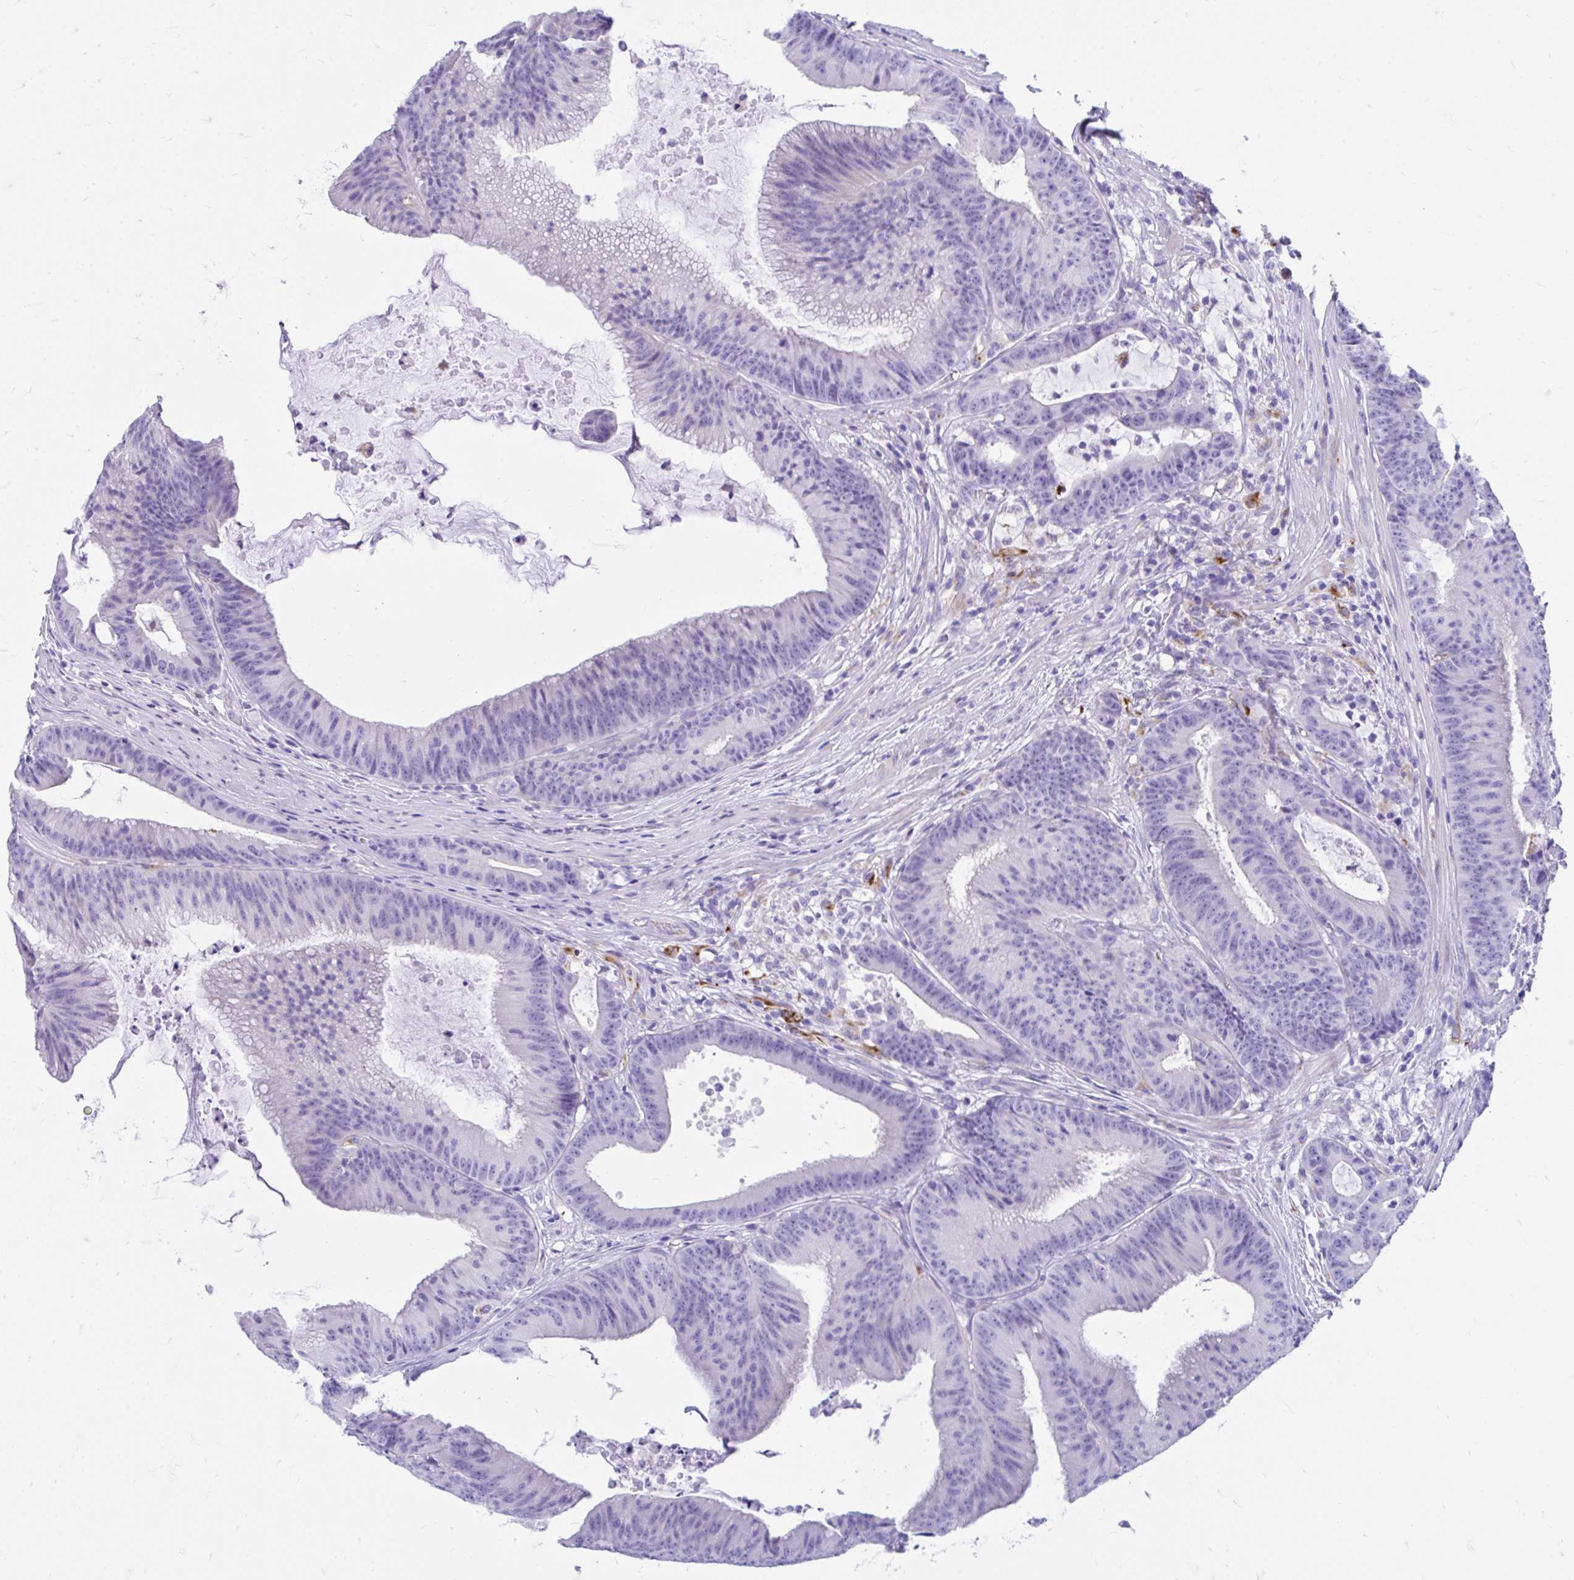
{"staining": {"intensity": "negative", "quantity": "none", "location": "none"}, "tissue": "colorectal cancer", "cell_type": "Tumor cells", "image_type": "cancer", "snomed": [{"axis": "morphology", "description": "Adenocarcinoma, NOS"}, {"axis": "topography", "description": "Colon"}], "caption": "Protein analysis of colorectal adenocarcinoma demonstrates no significant positivity in tumor cells. (Stains: DAB (3,3'-diaminobenzidine) IHC with hematoxylin counter stain, Microscopy: brightfield microscopy at high magnification).", "gene": "ZNF699", "patient": {"sex": "female", "age": 78}}